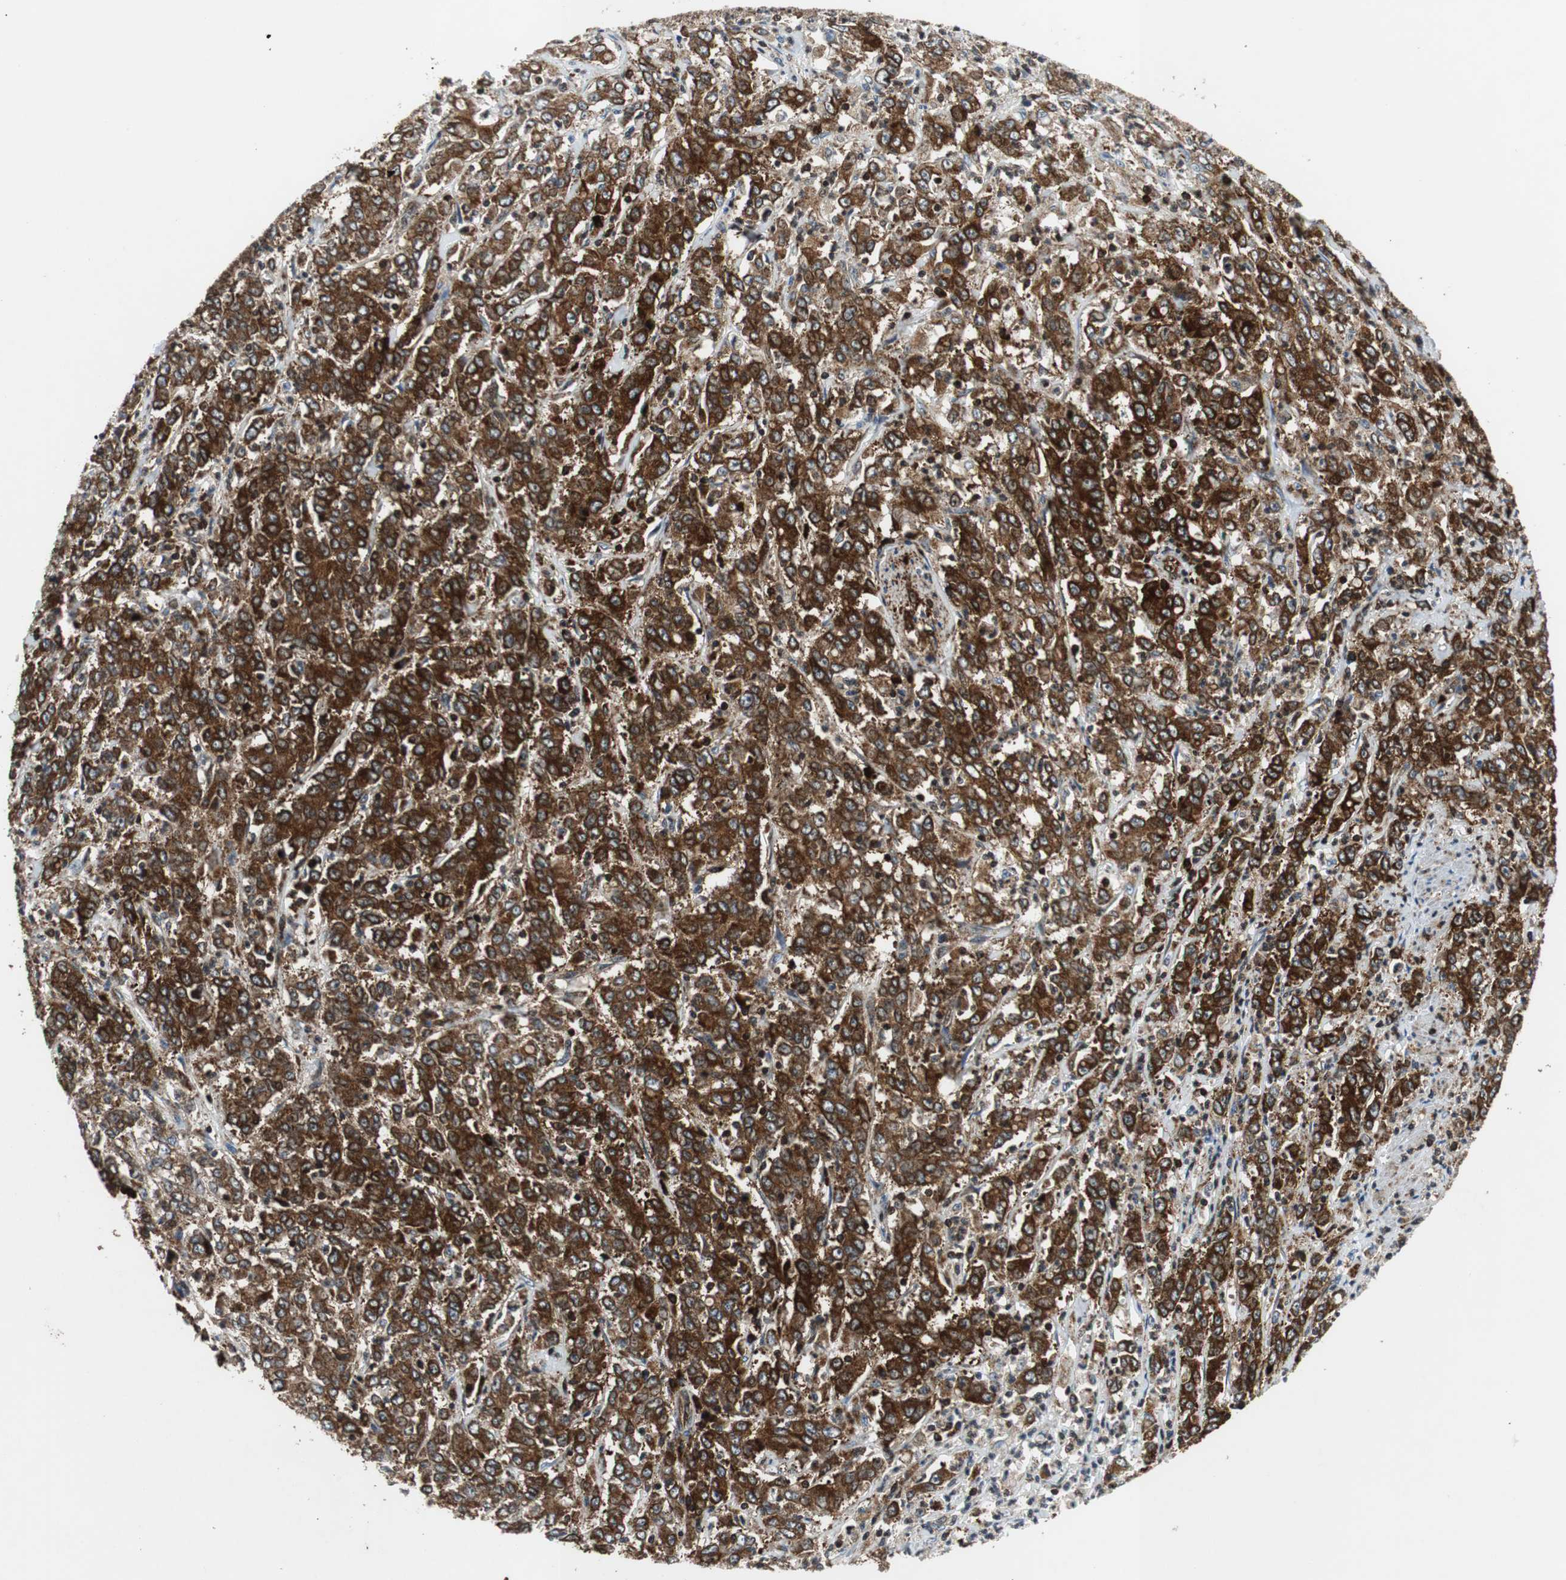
{"staining": {"intensity": "strong", "quantity": ">75%", "location": "cytoplasmic/membranous"}, "tissue": "stomach cancer", "cell_type": "Tumor cells", "image_type": "cancer", "snomed": [{"axis": "morphology", "description": "Adenocarcinoma, NOS"}, {"axis": "topography", "description": "Stomach, lower"}], "caption": "A high-resolution histopathology image shows immunohistochemistry staining of adenocarcinoma (stomach), which displays strong cytoplasmic/membranous expression in approximately >75% of tumor cells.", "gene": "TUBA4A", "patient": {"sex": "female", "age": 71}}